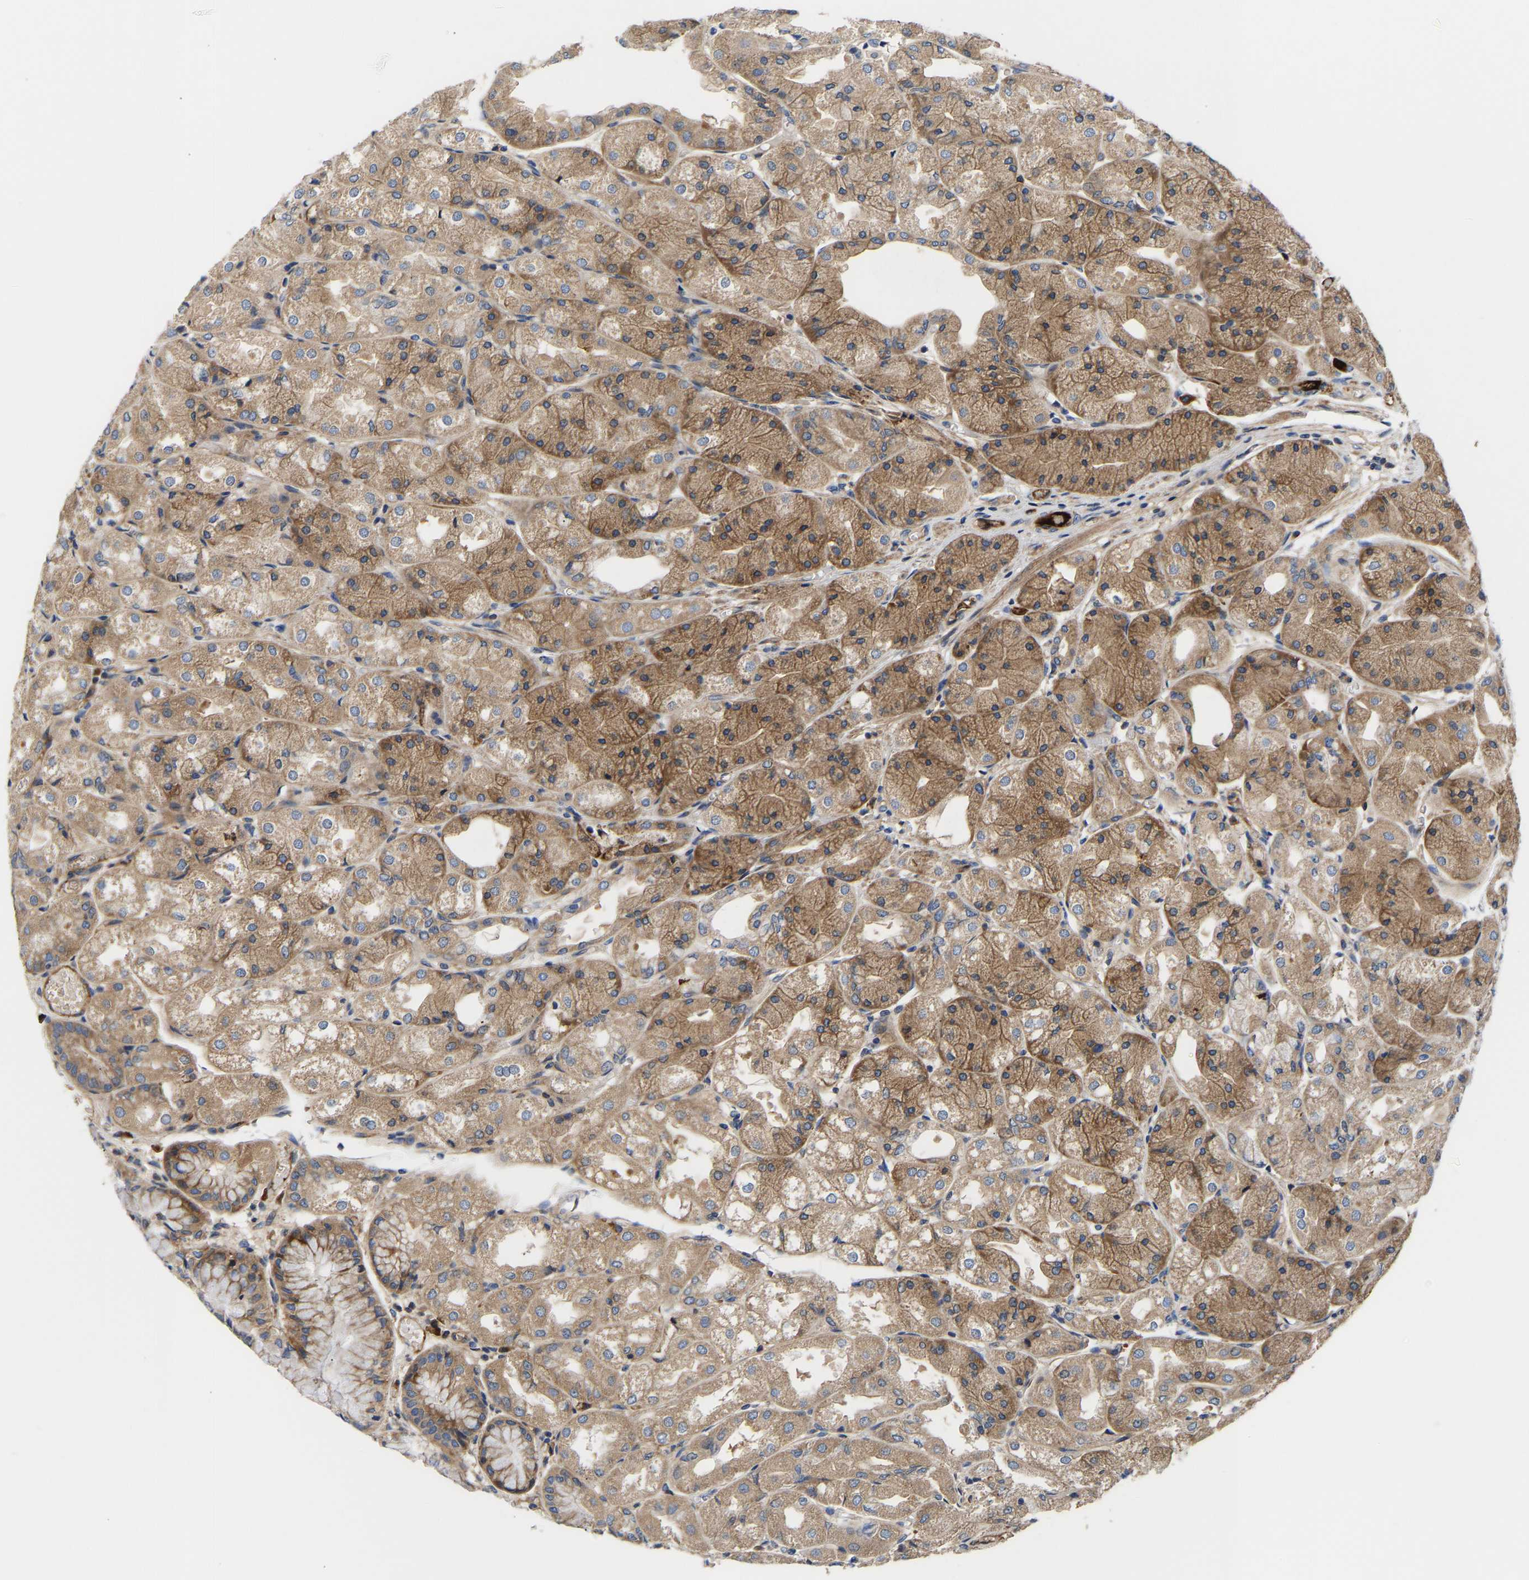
{"staining": {"intensity": "moderate", "quantity": ">75%", "location": "cytoplasmic/membranous"}, "tissue": "stomach", "cell_type": "Glandular cells", "image_type": "normal", "snomed": [{"axis": "morphology", "description": "Normal tissue, NOS"}, {"axis": "topography", "description": "Stomach, upper"}], "caption": "Protein expression analysis of unremarkable human stomach reveals moderate cytoplasmic/membranous positivity in about >75% of glandular cells. Ihc stains the protein in brown and the nuclei are stained blue.", "gene": "AIMP2", "patient": {"sex": "male", "age": 72}}